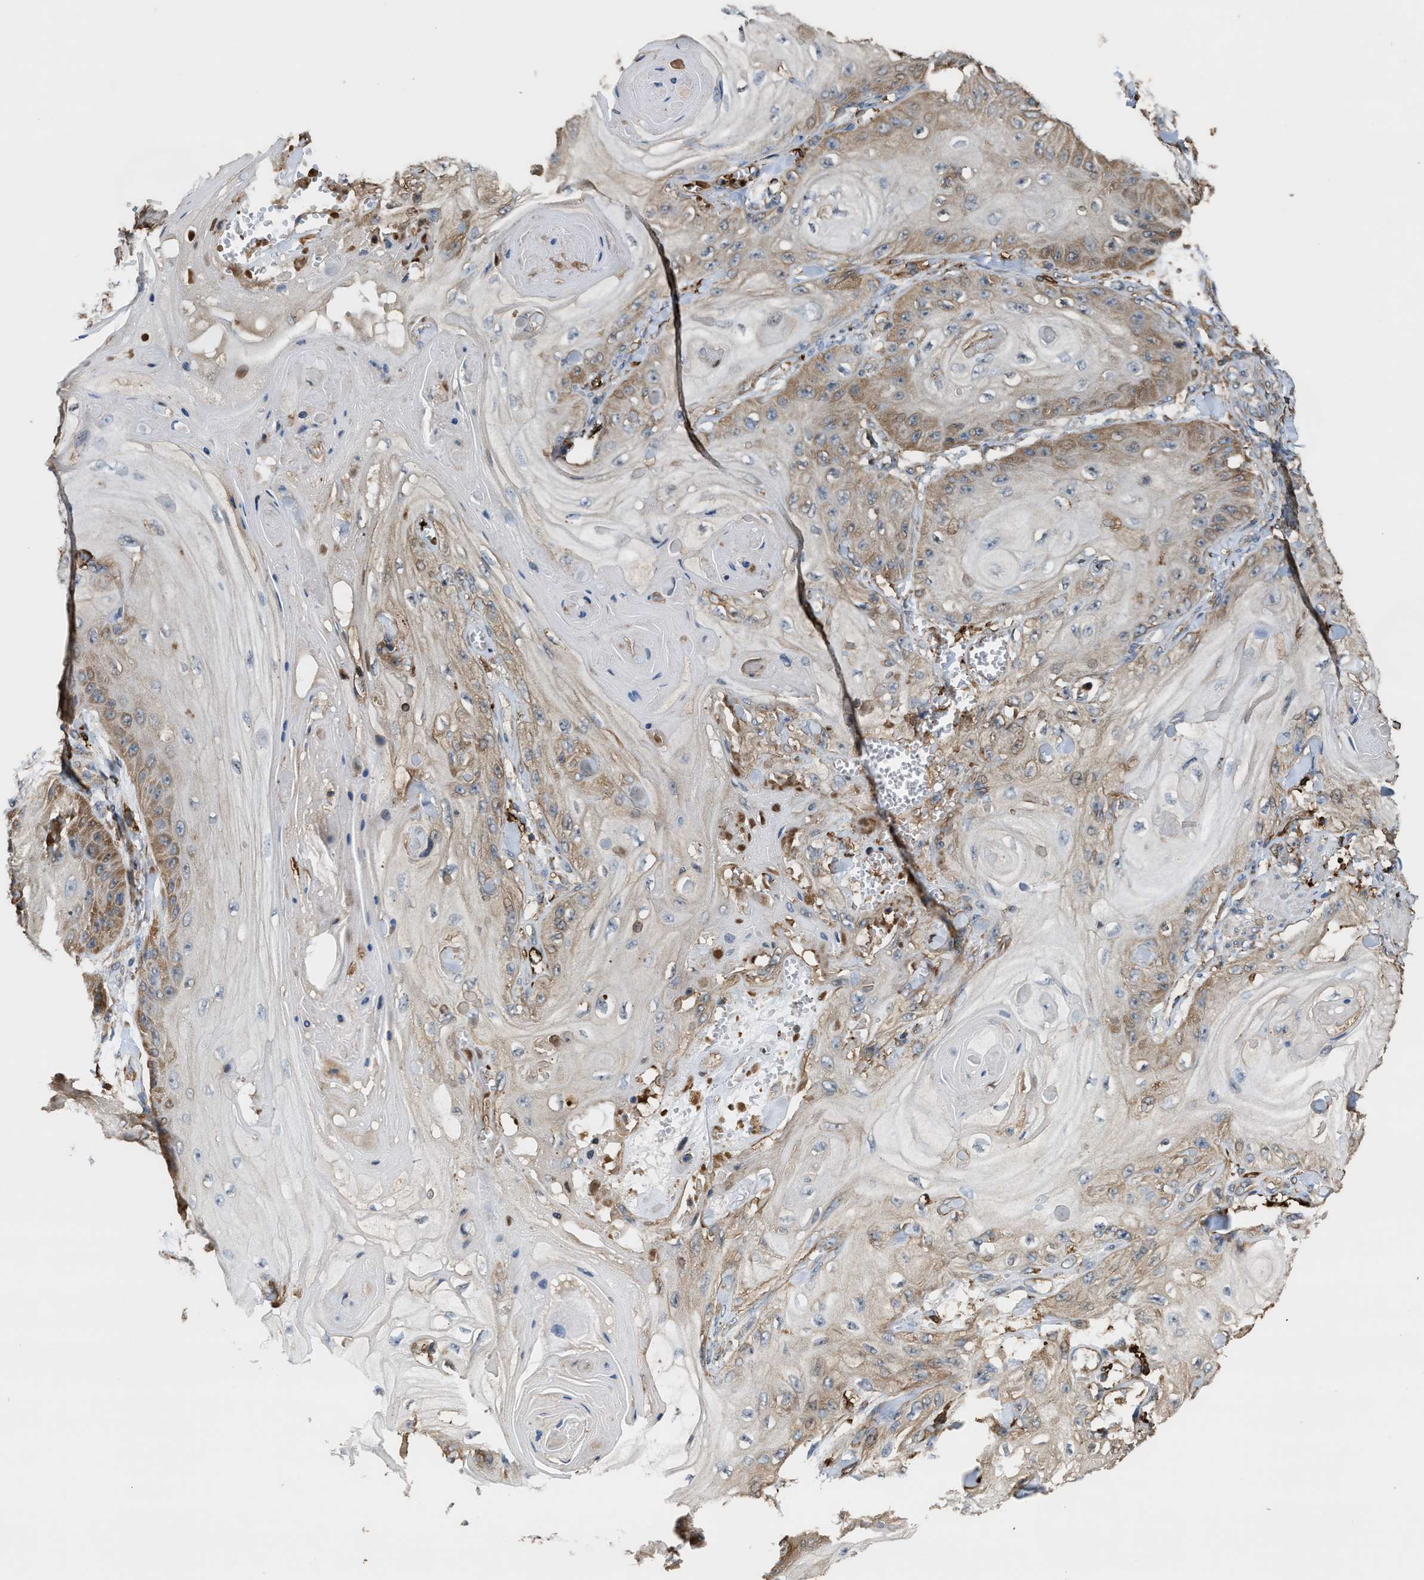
{"staining": {"intensity": "moderate", "quantity": "<25%", "location": "cytoplasmic/membranous"}, "tissue": "skin cancer", "cell_type": "Tumor cells", "image_type": "cancer", "snomed": [{"axis": "morphology", "description": "Squamous cell carcinoma, NOS"}, {"axis": "topography", "description": "Skin"}], "caption": "Skin cancer (squamous cell carcinoma) stained with a protein marker exhibits moderate staining in tumor cells.", "gene": "ATIC", "patient": {"sex": "male", "age": 74}}